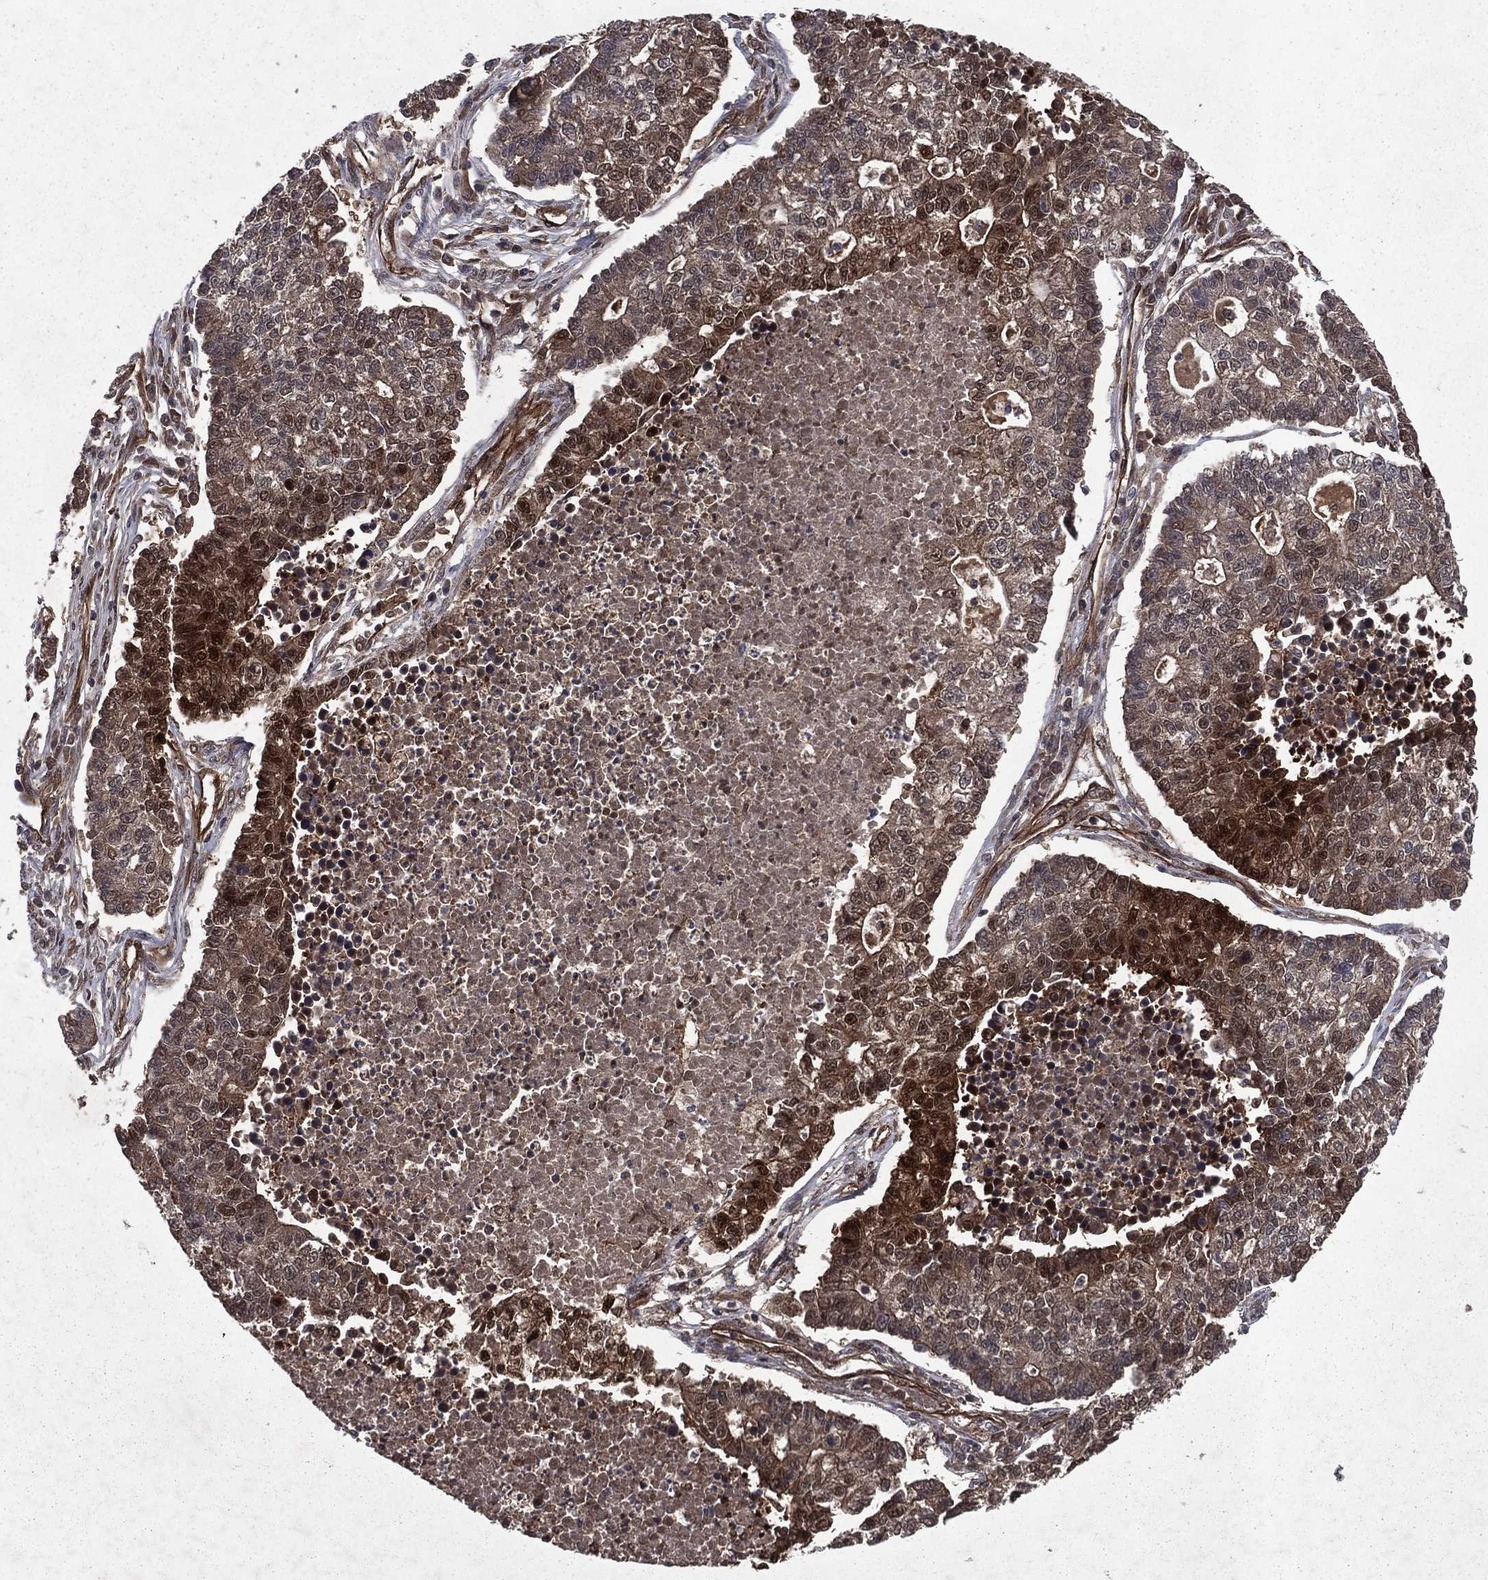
{"staining": {"intensity": "strong", "quantity": "<25%", "location": "cytoplasmic/membranous,nuclear"}, "tissue": "lung cancer", "cell_type": "Tumor cells", "image_type": "cancer", "snomed": [{"axis": "morphology", "description": "Adenocarcinoma, NOS"}, {"axis": "topography", "description": "Lung"}], "caption": "This image exhibits IHC staining of human lung cancer, with medium strong cytoplasmic/membranous and nuclear staining in about <25% of tumor cells.", "gene": "FGD1", "patient": {"sex": "male", "age": 57}}